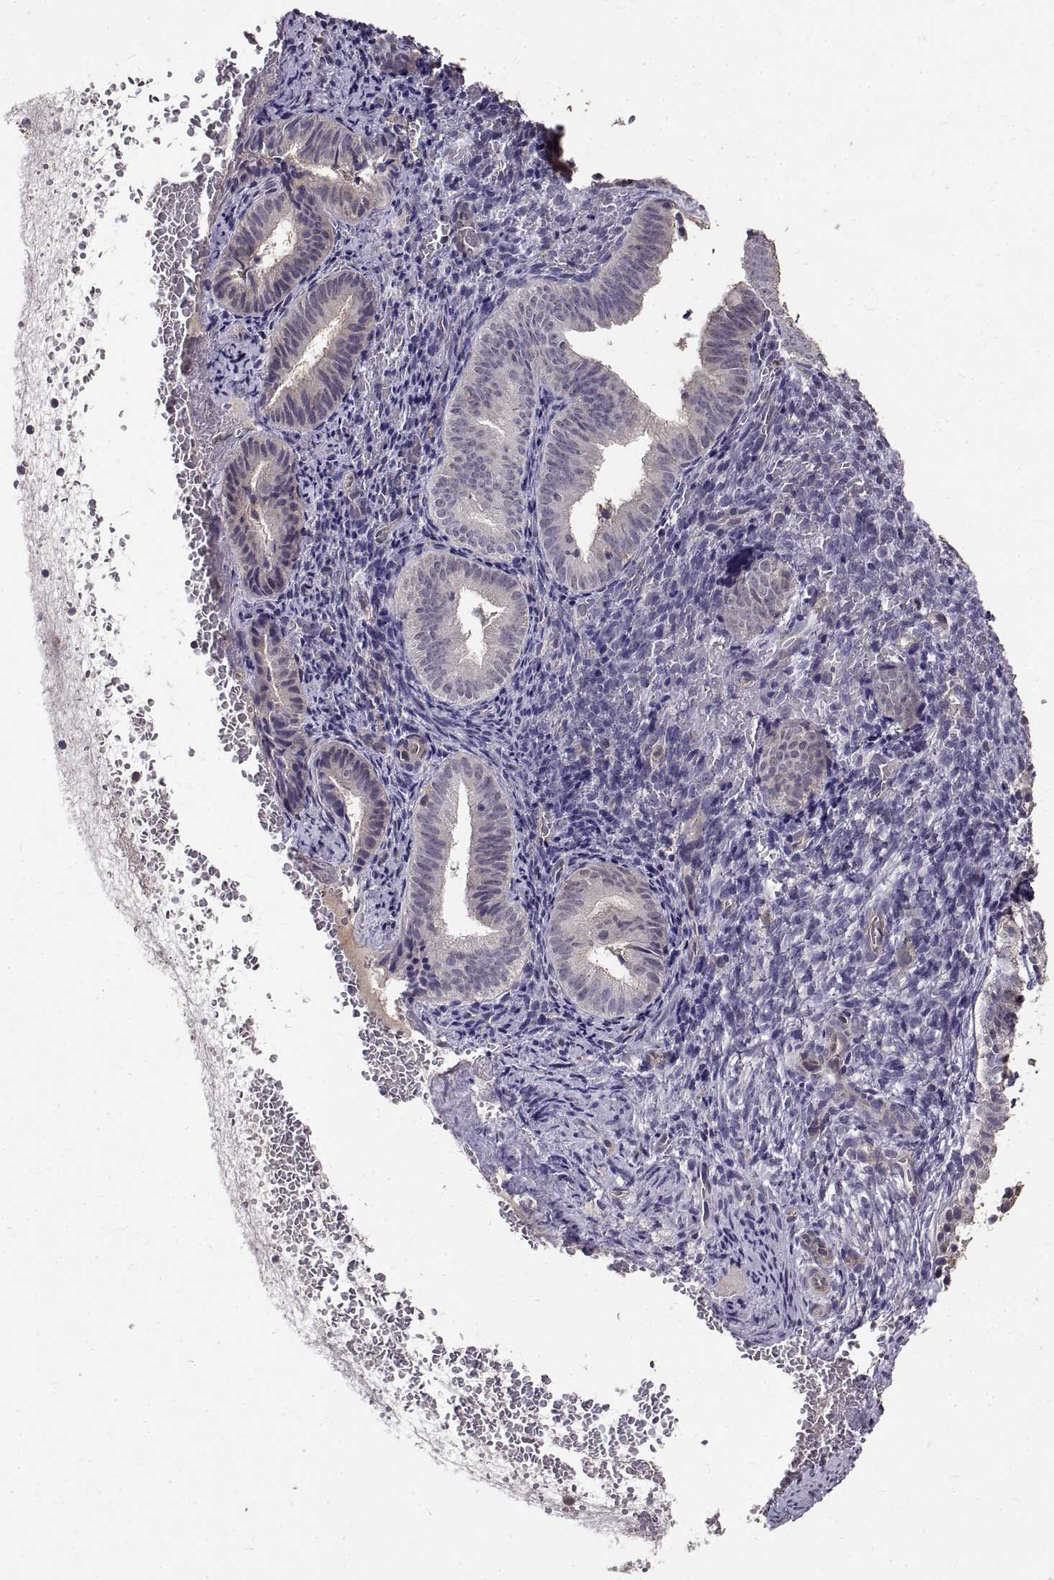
{"staining": {"intensity": "negative", "quantity": "none", "location": "none"}, "tissue": "endometrium", "cell_type": "Cells in endometrial stroma", "image_type": "normal", "snomed": [{"axis": "morphology", "description": "Normal tissue, NOS"}, {"axis": "topography", "description": "Endometrium"}], "caption": "Cells in endometrial stroma are negative for brown protein staining in normal endometrium. The staining was performed using DAB to visualize the protein expression in brown, while the nuclei were stained in blue with hematoxylin (Magnification: 20x).", "gene": "PEA15", "patient": {"sex": "female", "age": 42}}